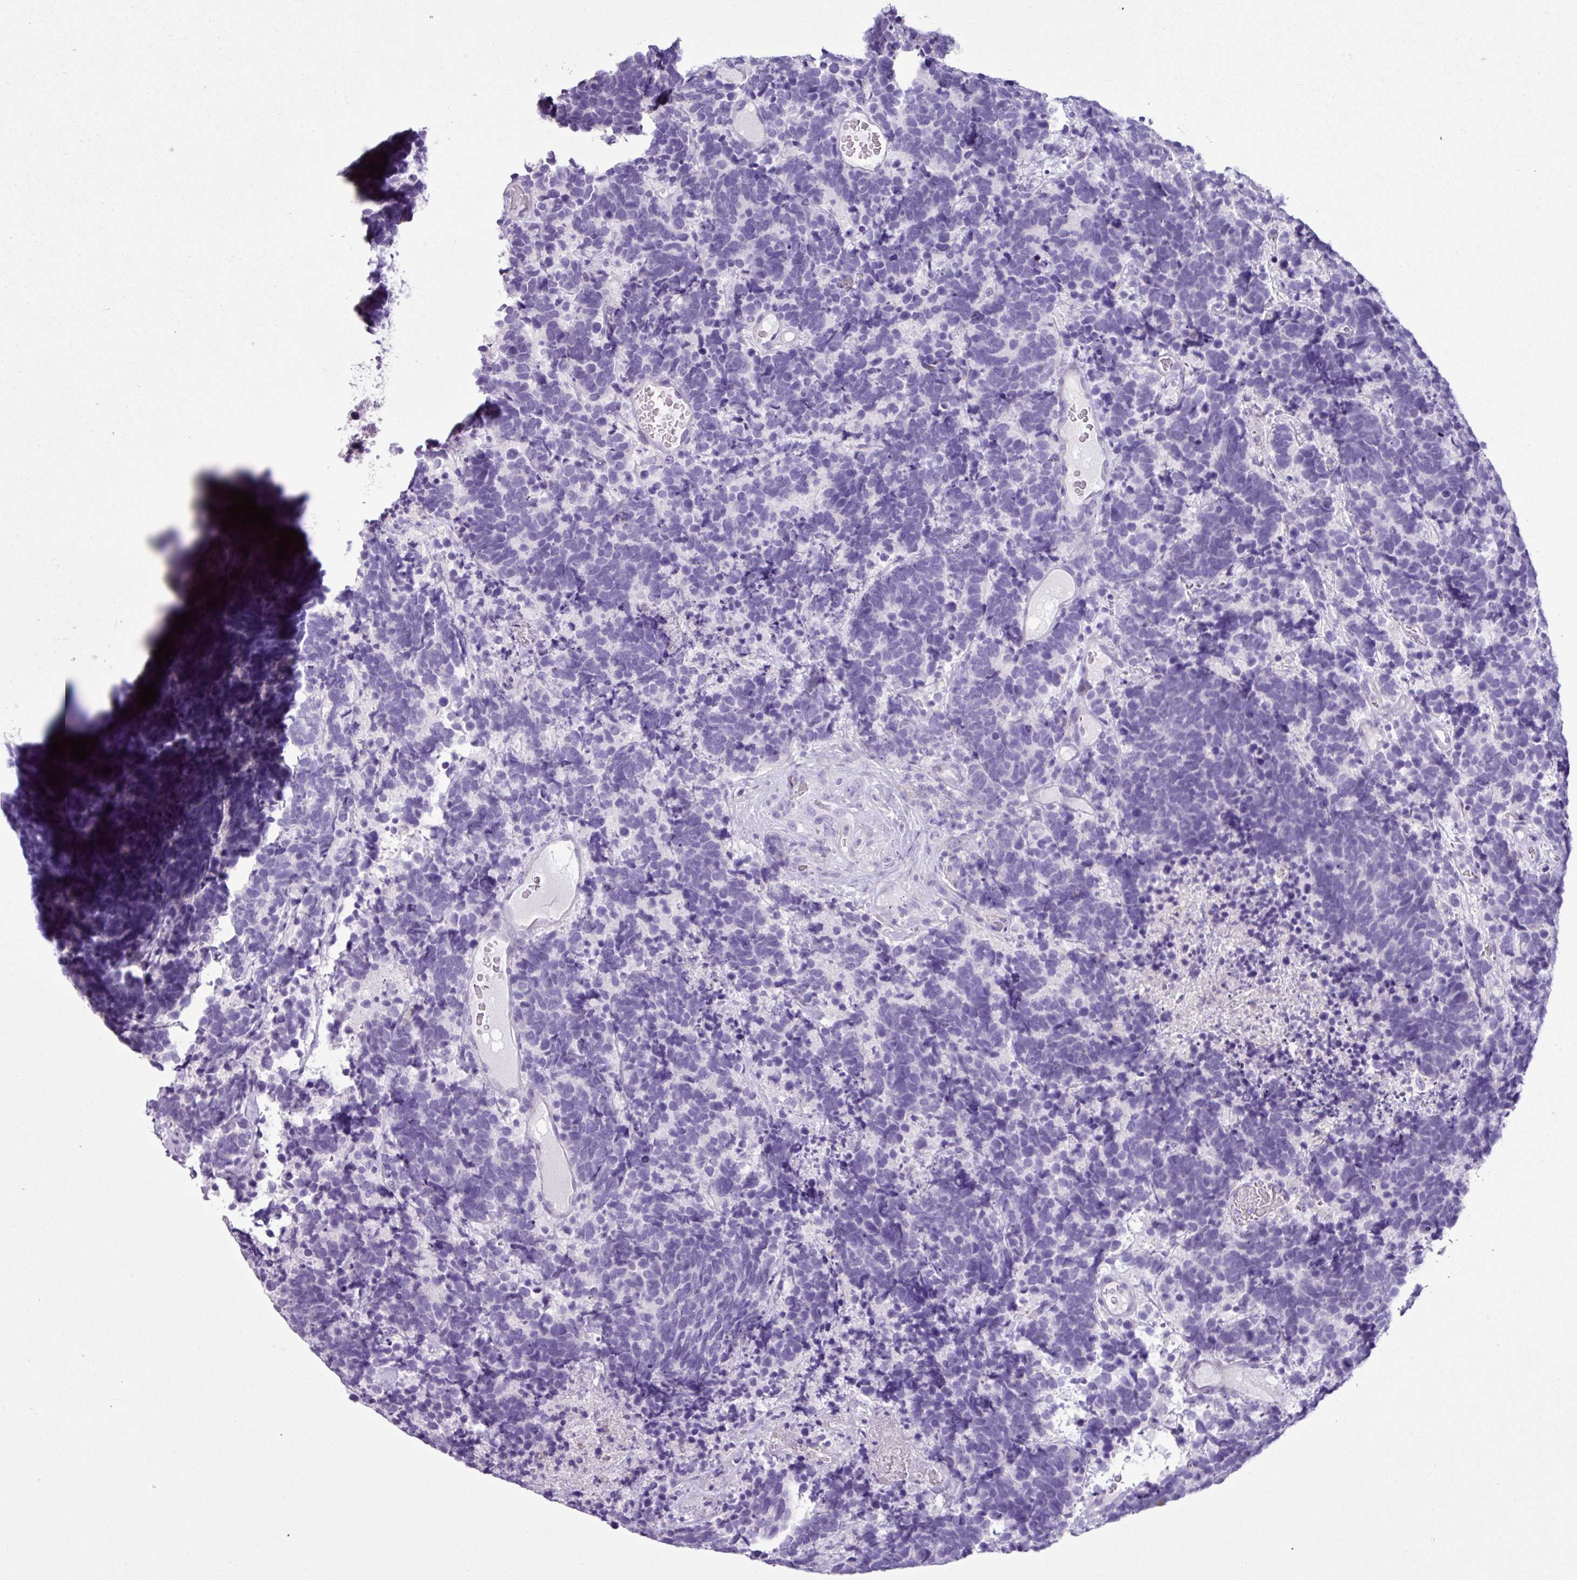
{"staining": {"intensity": "negative", "quantity": "none", "location": "none"}, "tissue": "carcinoid", "cell_type": "Tumor cells", "image_type": "cancer", "snomed": [{"axis": "morphology", "description": "Carcinoma, NOS"}, {"axis": "morphology", "description": "Carcinoid, malignant, NOS"}, {"axis": "topography", "description": "Urinary bladder"}], "caption": "Malignant carcinoid was stained to show a protein in brown. There is no significant staining in tumor cells.", "gene": "CYSTM1", "patient": {"sex": "male", "age": 57}}